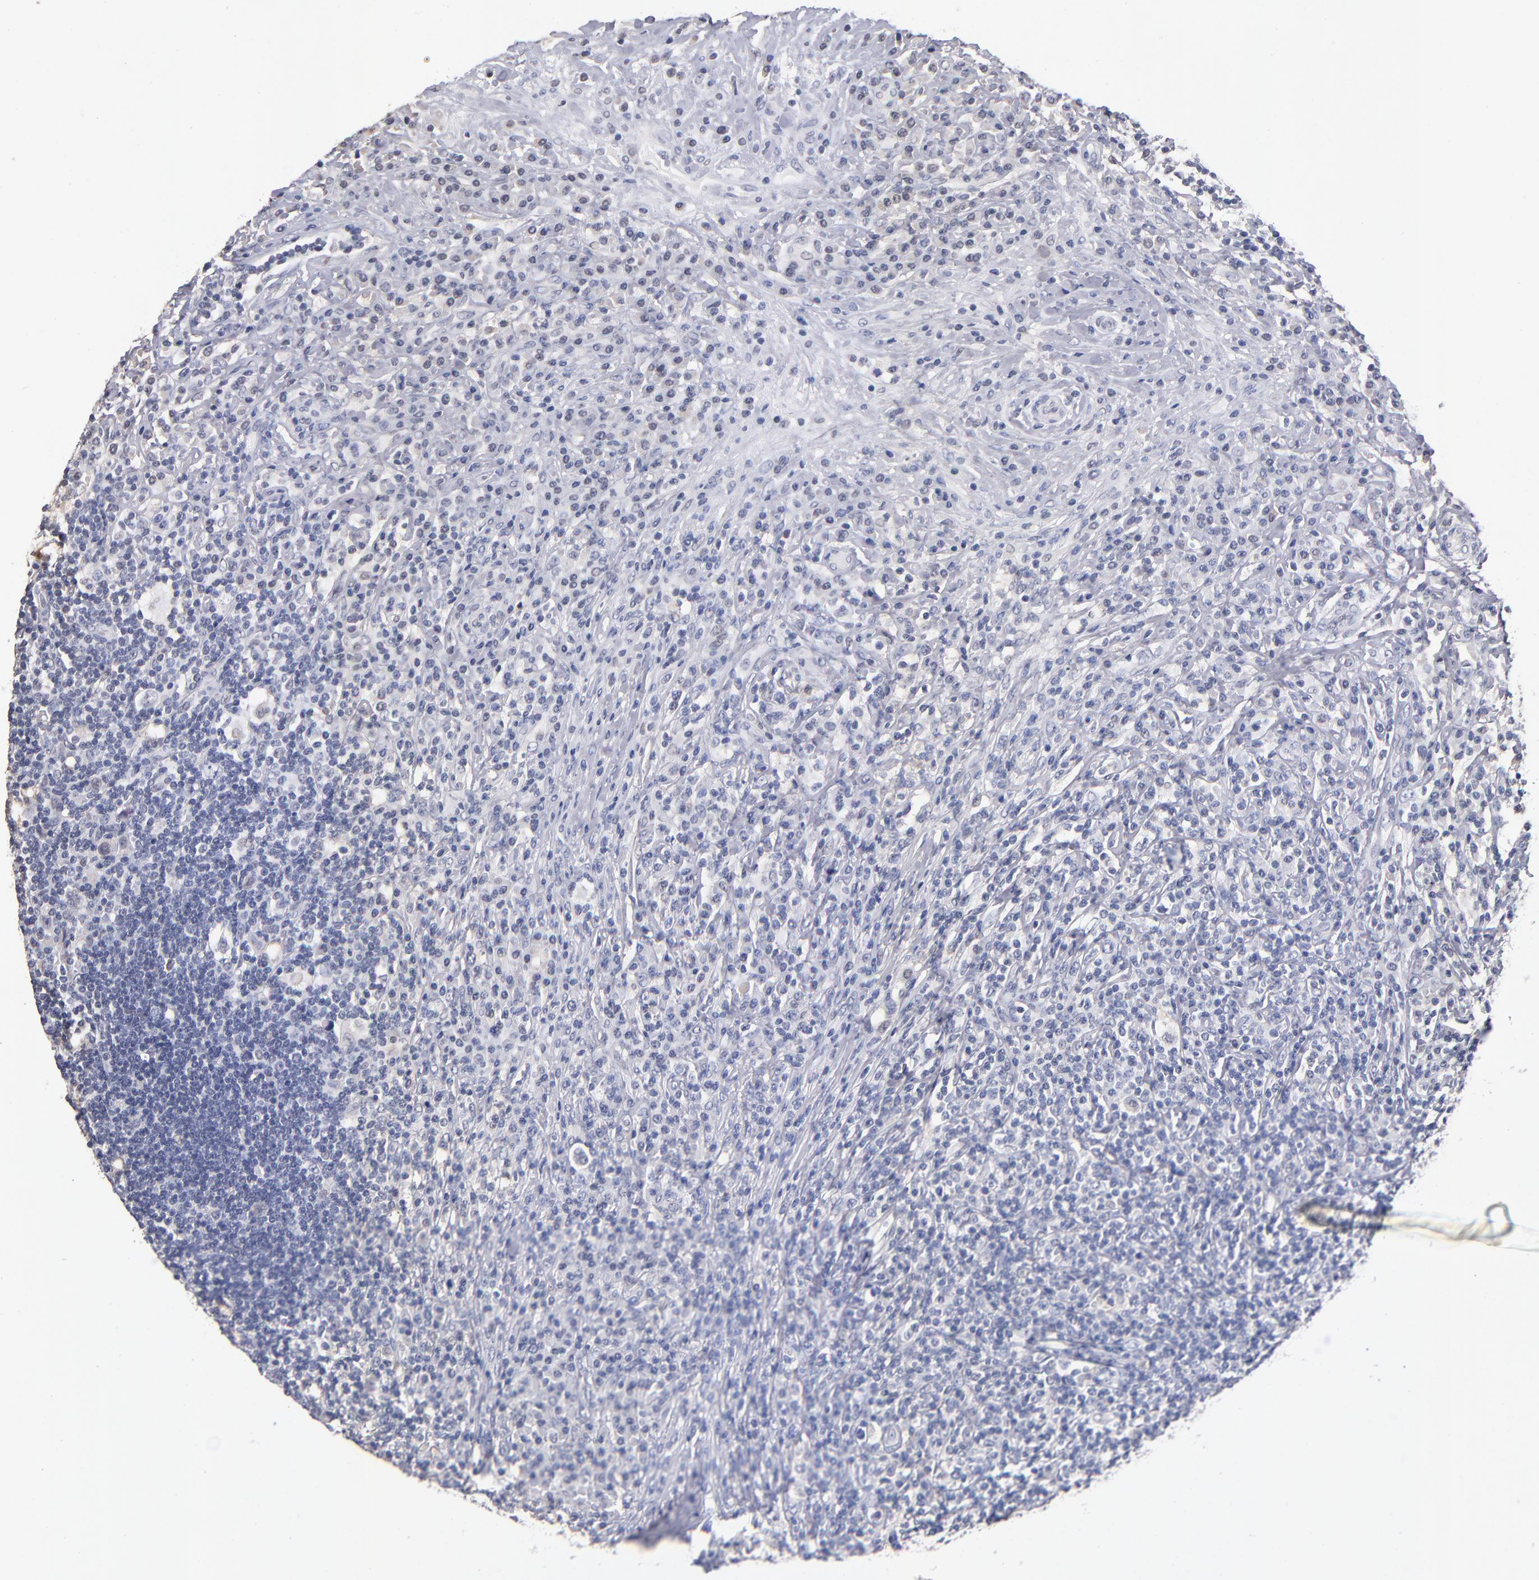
{"staining": {"intensity": "weak", "quantity": "<25%", "location": "cytoplasmic/membranous"}, "tissue": "lymphoma", "cell_type": "Tumor cells", "image_type": "cancer", "snomed": [{"axis": "morphology", "description": "Hodgkin's disease, NOS"}, {"axis": "topography", "description": "Lymph node"}], "caption": "The image reveals no staining of tumor cells in lymphoma. The staining was performed using DAB (3,3'-diaminobenzidine) to visualize the protein expression in brown, while the nuclei were stained in blue with hematoxylin (Magnification: 20x).", "gene": "PSMD10", "patient": {"sex": "female", "age": 25}}